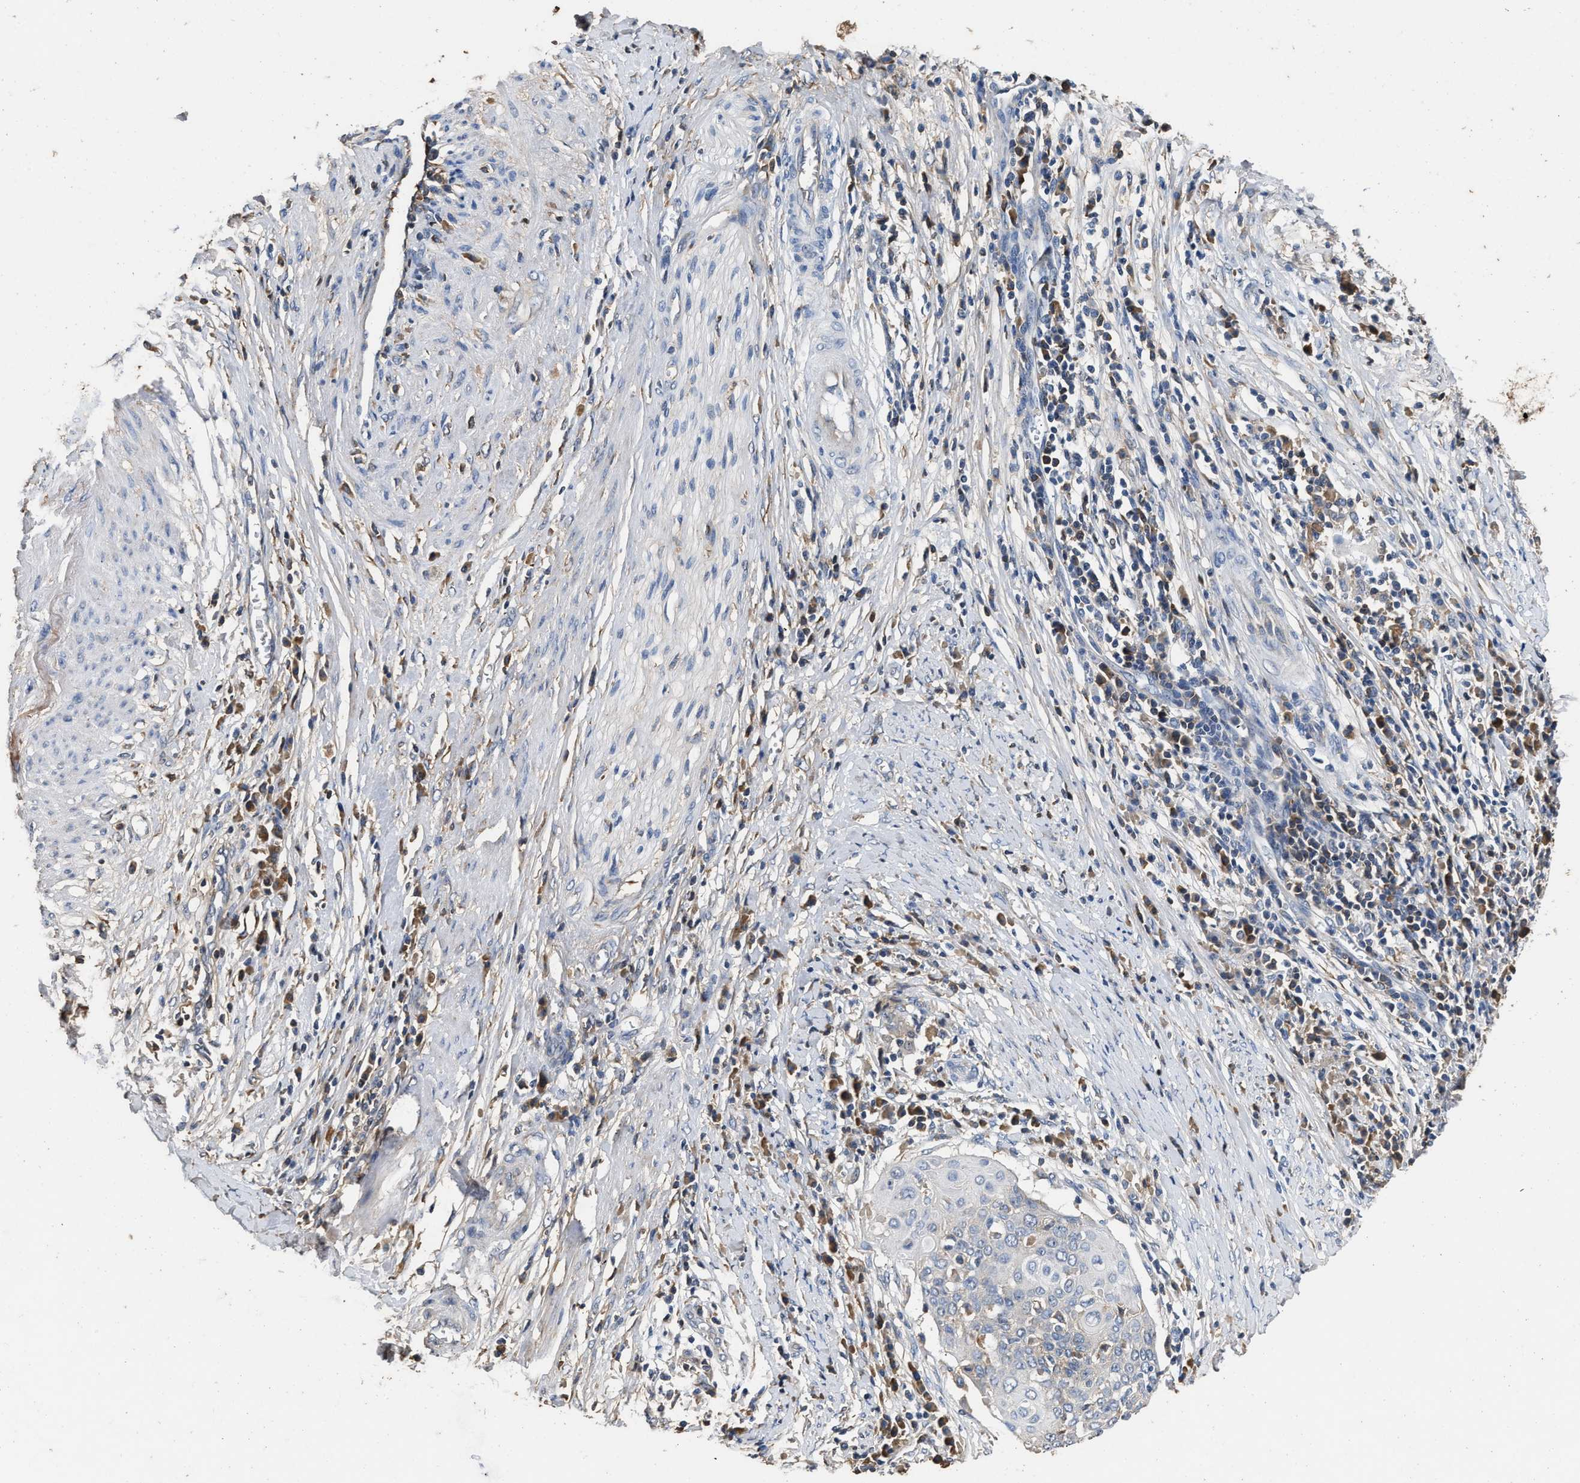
{"staining": {"intensity": "negative", "quantity": "none", "location": "none"}, "tissue": "cervical cancer", "cell_type": "Tumor cells", "image_type": "cancer", "snomed": [{"axis": "morphology", "description": "Squamous cell carcinoma, NOS"}, {"axis": "topography", "description": "Cervix"}], "caption": "Cervical squamous cell carcinoma was stained to show a protein in brown. There is no significant positivity in tumor cells. (DAB immunohistochemistry (IHC), high magnification).", "gene": "C3", "patient": {"sex": "female", "age": 39}}